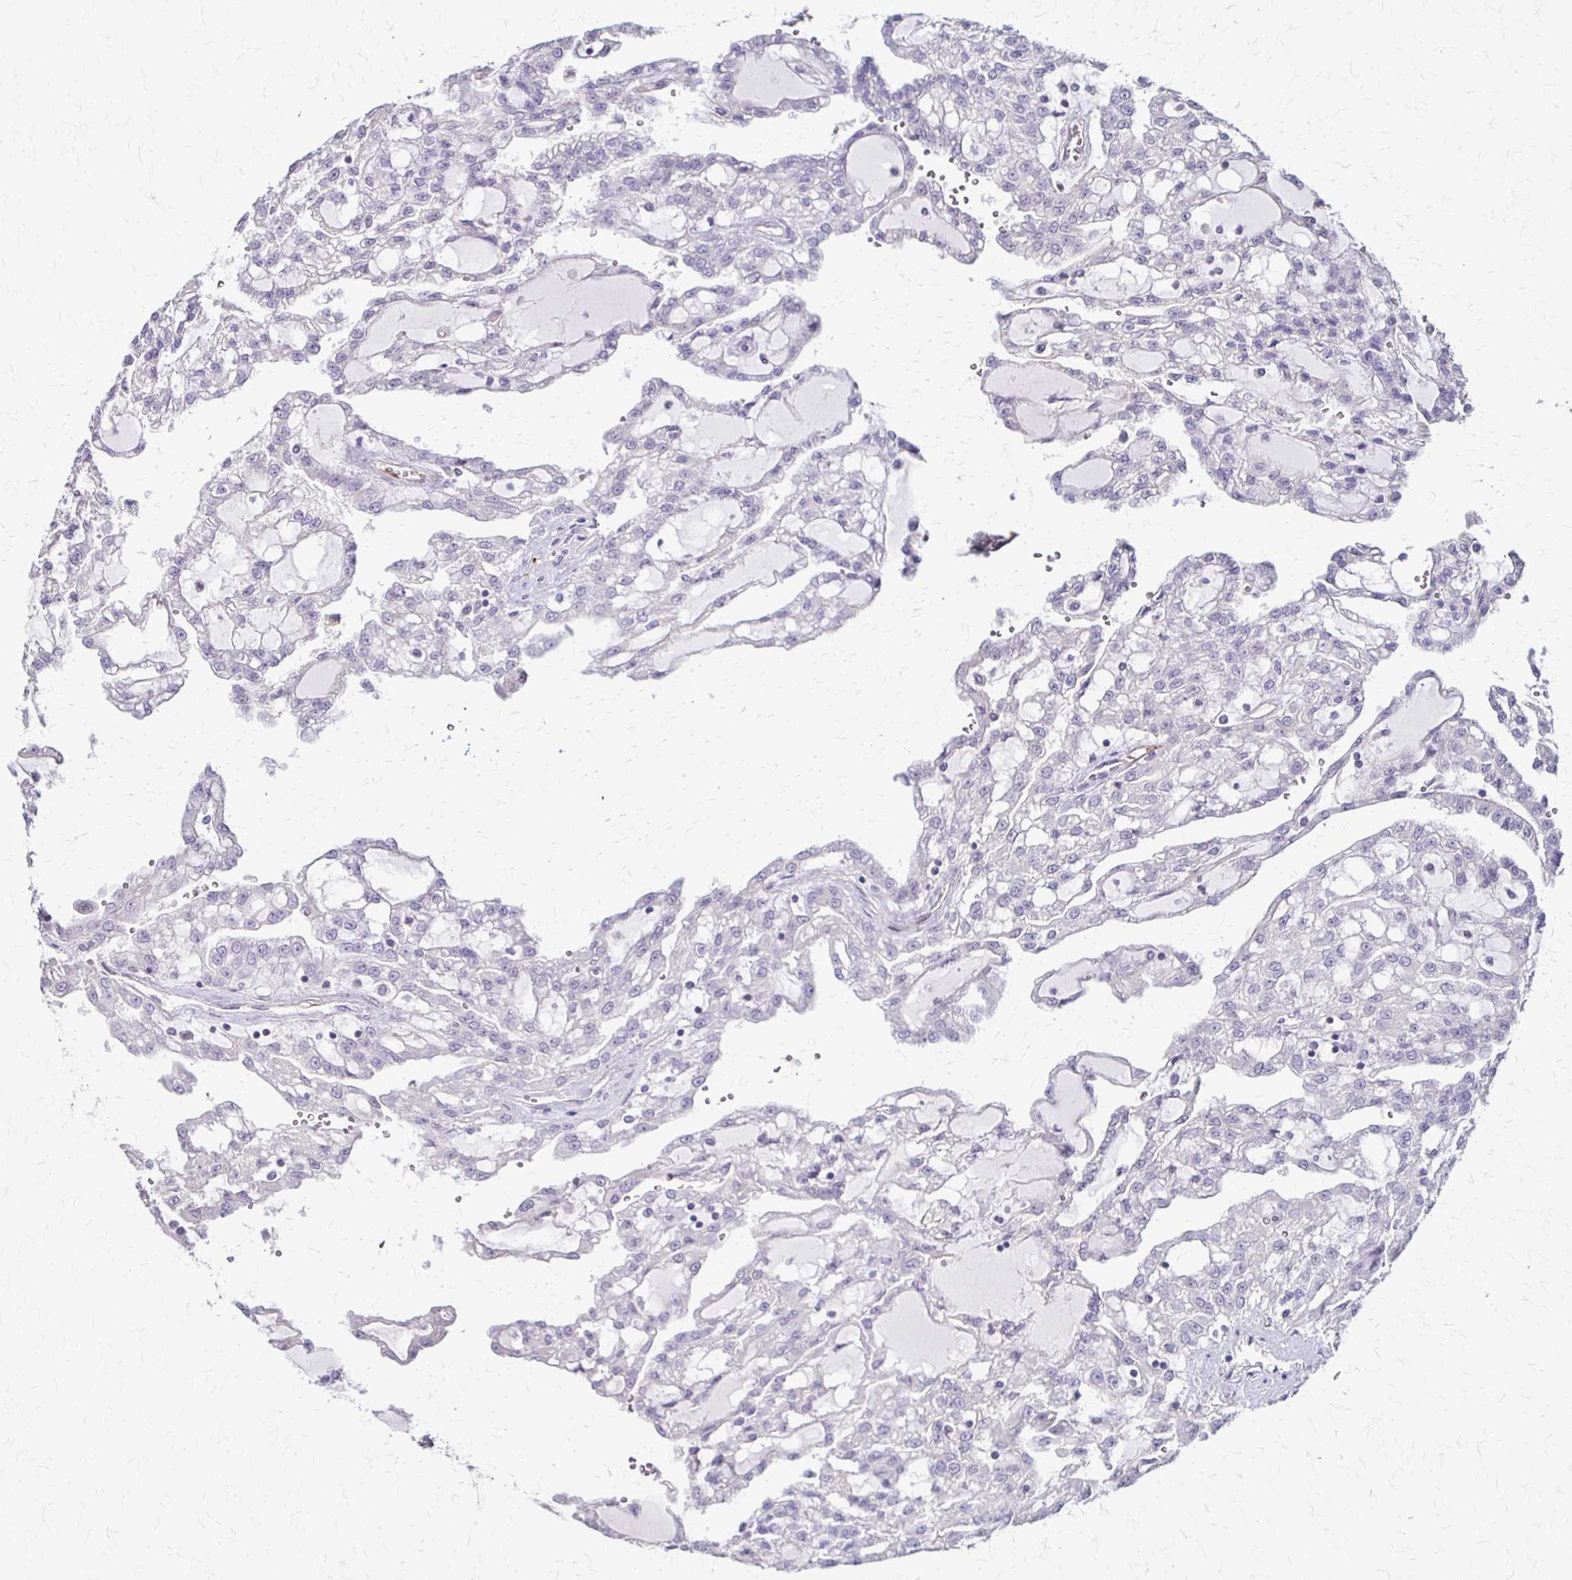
{"staining": {"intensity": "negative", "quantity": "none", "location": "none"}, "tissue": "renal cancer", "cell_type": "Tumor cells", "image_type": "cancer", "snomed": [{"axis": "morphology", "description": "Adenocarcinoma, NOS"}, {"axis": "topography", "description": "Kidney"}], "caption": "This is a image of immunohistochemistry staining of adenocarcinoma (renal), which shows no expression in tumor cells.", "gene": "CFL2", "patient": {"sex": "male", "age": 63}}